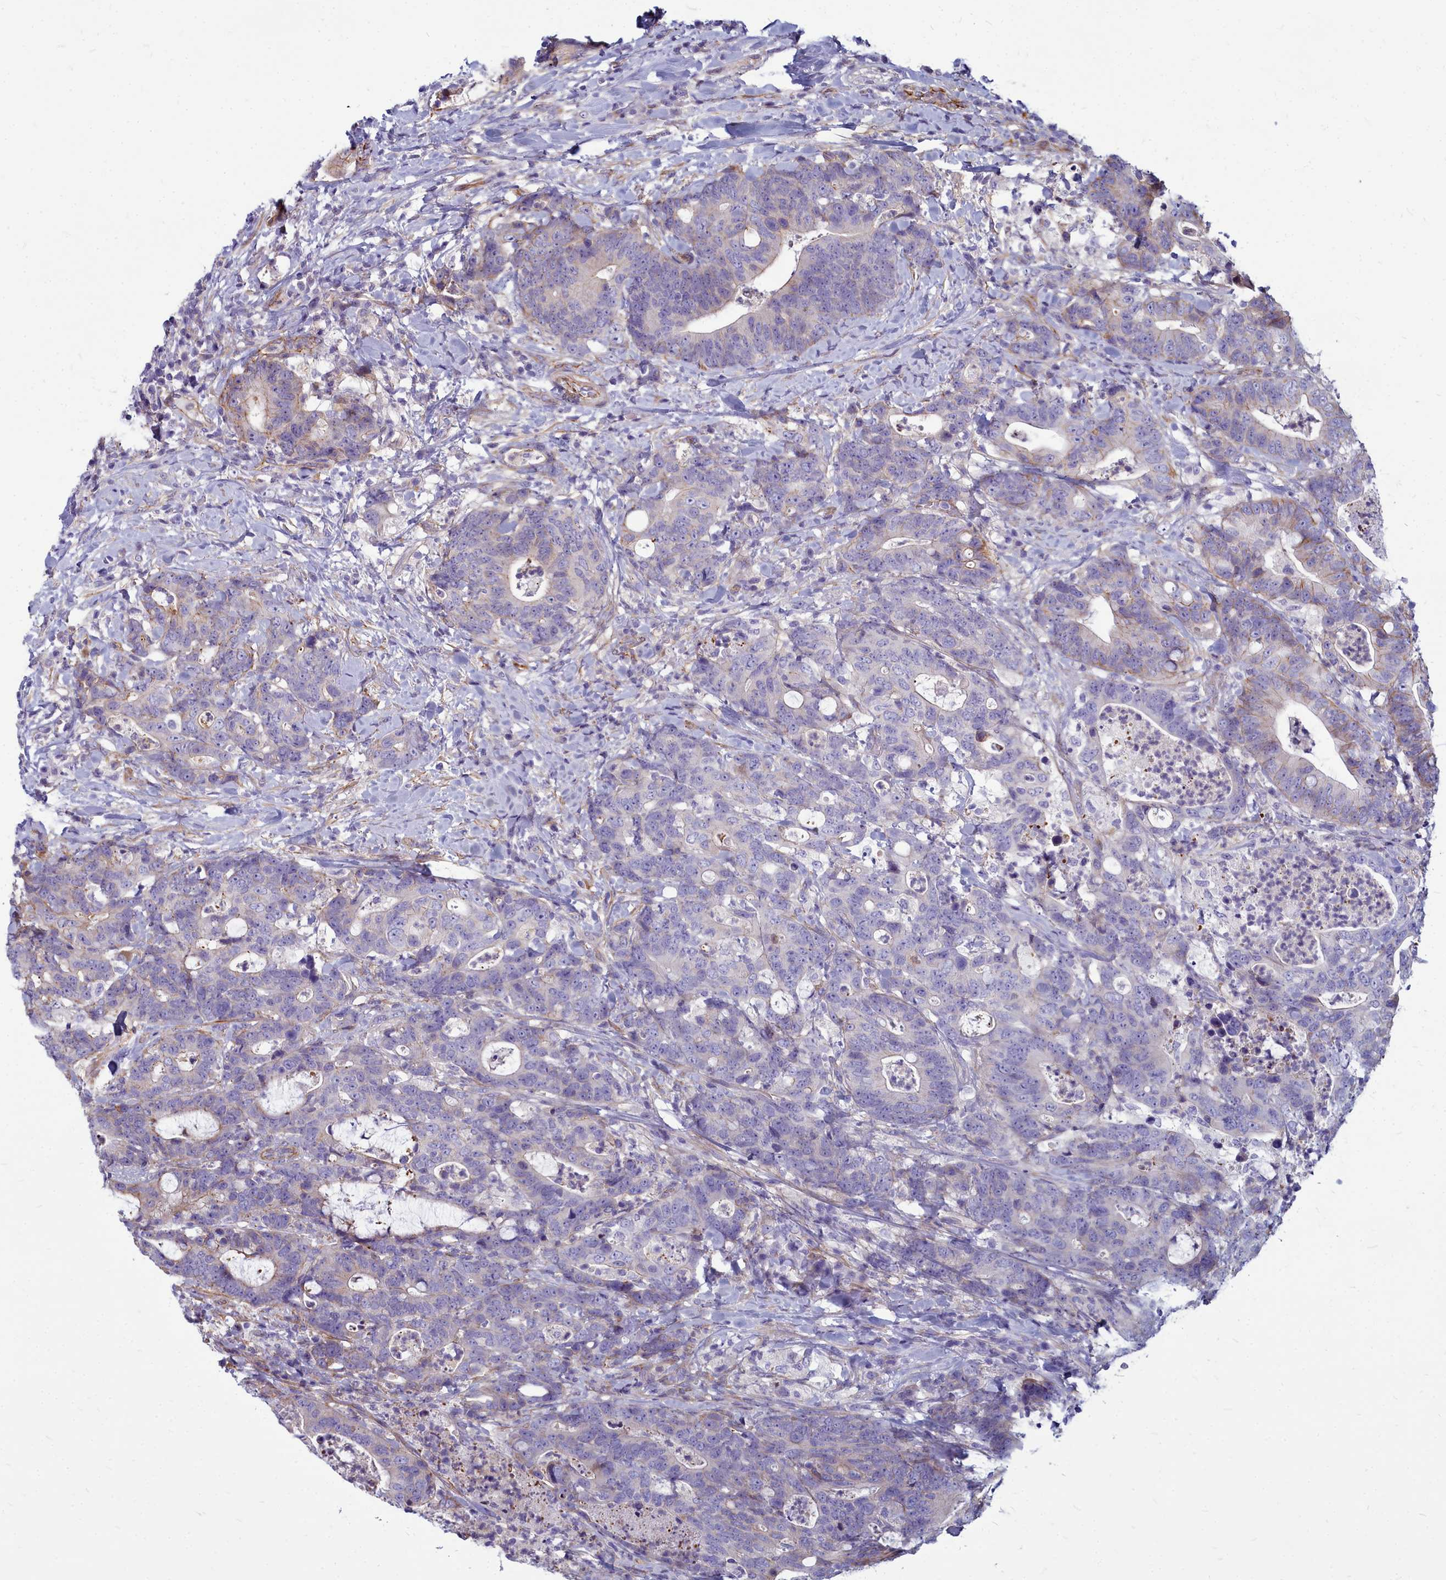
{"staining": {"intensity": "negative", "quantity": "none", "location": "none"}, "tissue": "colorectal cancer", "cell_type": "Tumor cells", "image_type": "cancer", "snomed": [{"axis": "morphology", "description": "Adenocarcinoma, NOS"}, {"axis": "topography", "description": "Colon"}], "caption": "The IHC image has no significant expression in tumor cells of colorectal cancer tissue. (DAB (3,3'-diaminobenzidine) immunohistochemistry (IHC) visualized using brightfield microscopy, high magnification).", "gene": "TTC5", "patient": {"sex": "female", "age": 82}}